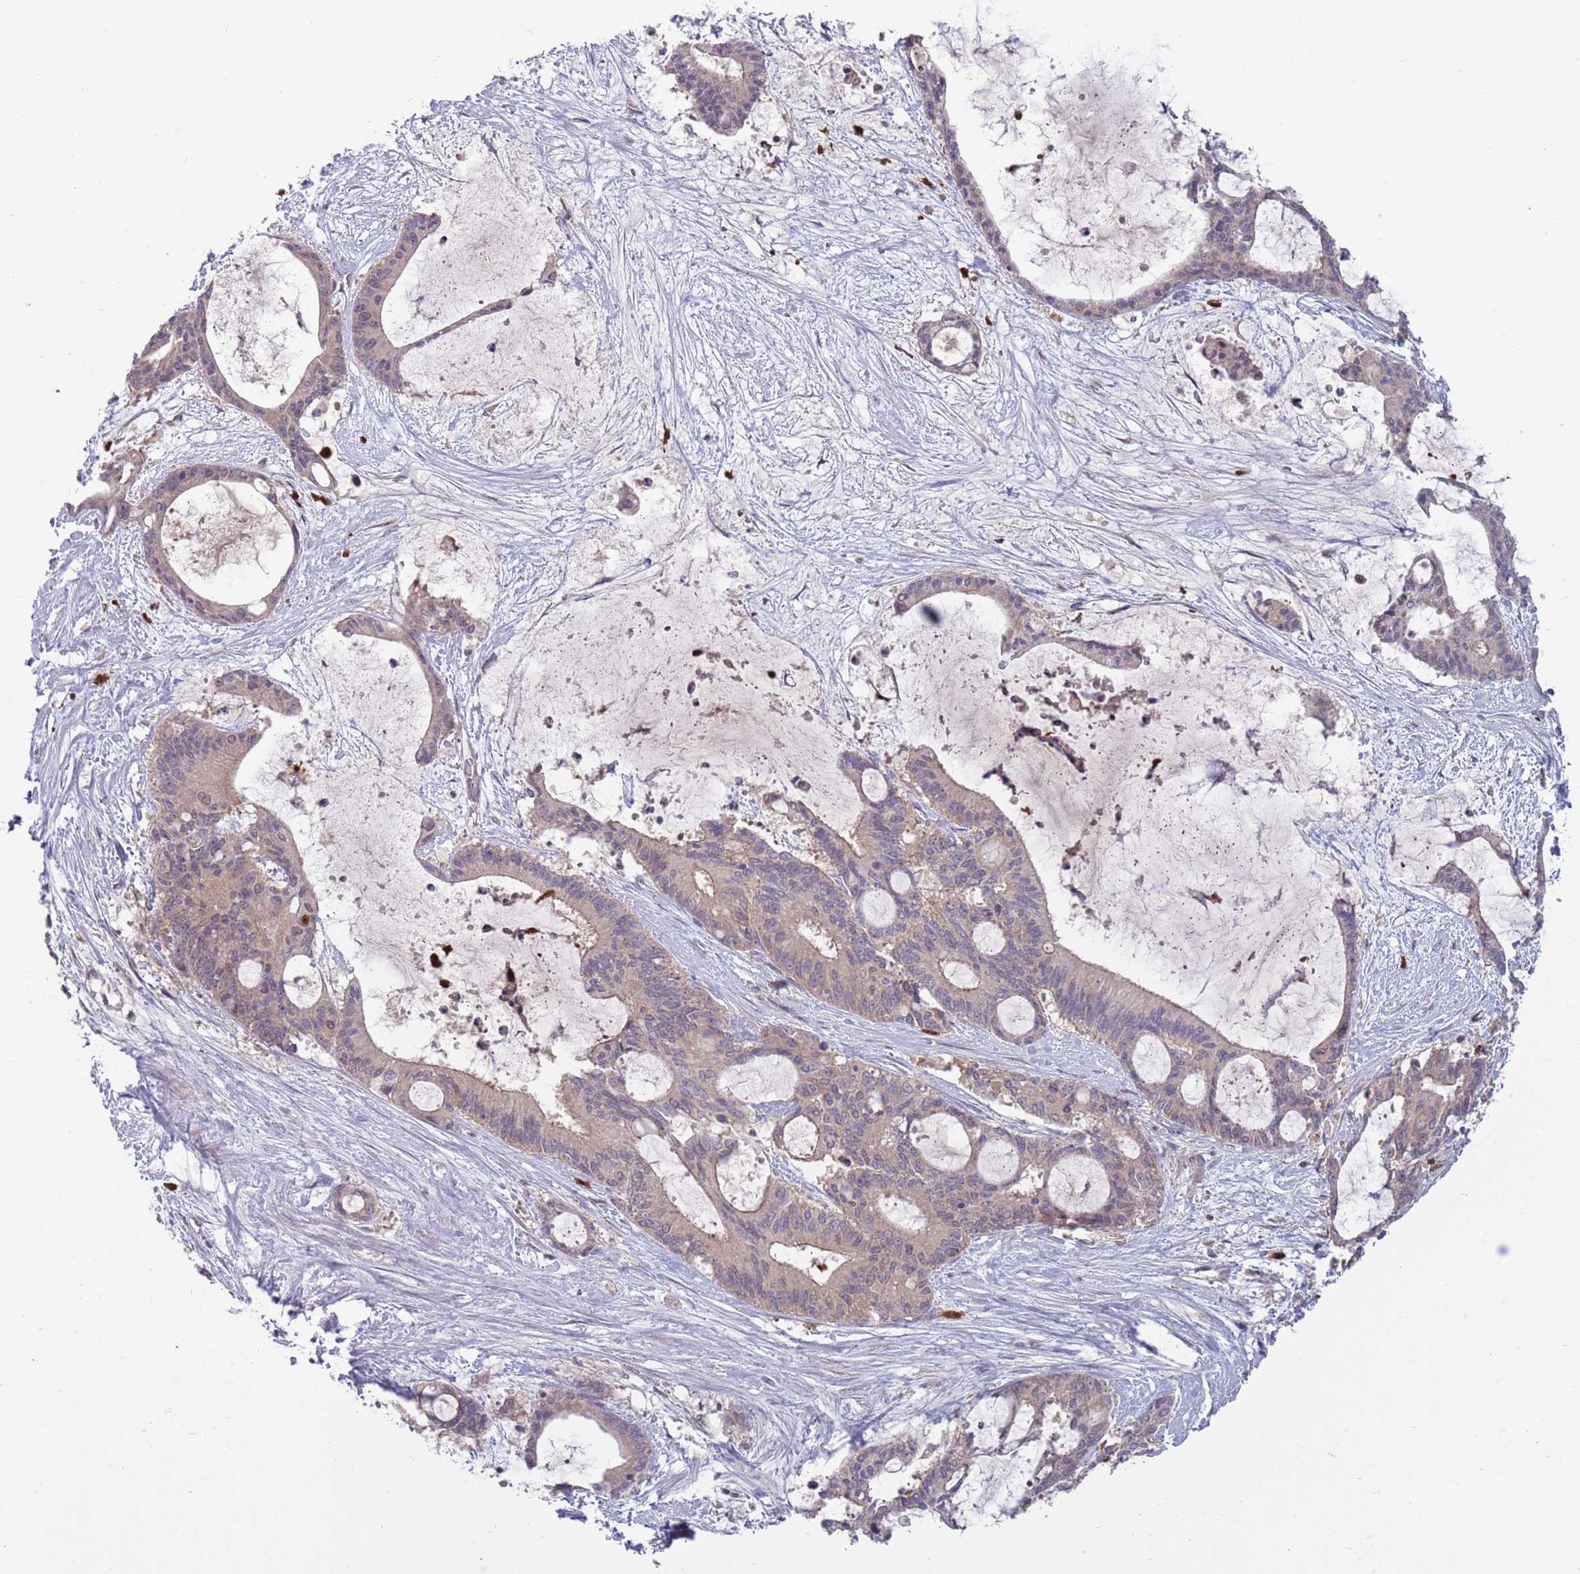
{"staining": {"intensity": "weak", "quantity": "<25%", "location": "cytoplasmic/membranous"}, "tissue": "liver cancer", "cell_type": "Tumor cells", "image_type": "cancer", "snomed": [{"axis": "morphology", "description": "Normal tissue, NOS"}, {"axis": "morphology", "description": "Cholangiocarcinoma"}, {"axis": "topography", "description": "Liver"}, {"axis": "topography", "description": "Peripheral nerve tissue"}], "caption": "The IHC image has no significant expression in tumor cells of liver cancer tissue. (Brightfield microscopy of DAB (3,3'-diaminobenzidine) immunohistochemistry (IHC) at high magnification).", "gene": "TYW1", "patient": {"sex": "female", "age": 73}}